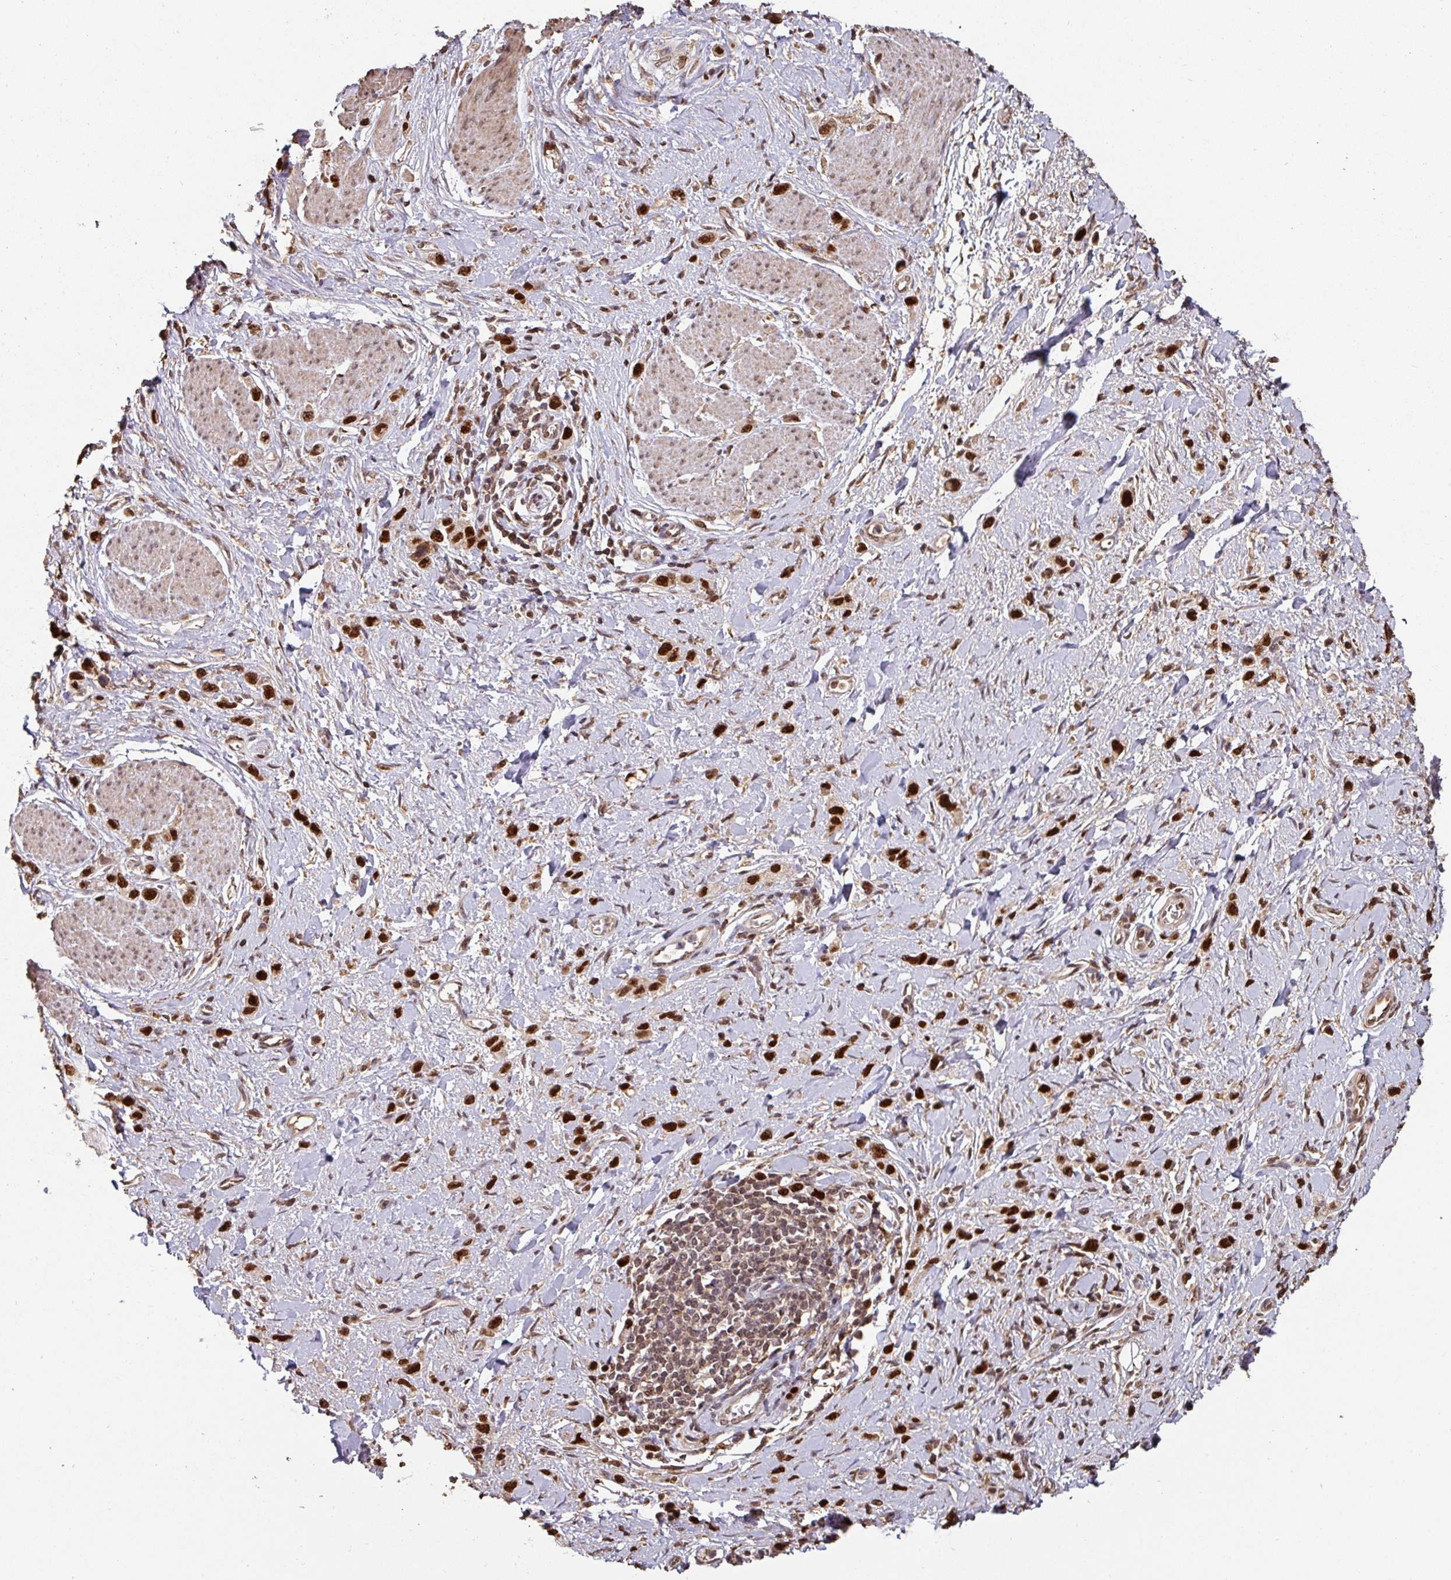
{"staining": {"intensity": "strong", "quantity": ">75%", "location": "nuclear"}, "tissue": "stomach cancer", "cell_type": "Tumor cells", "image_type": "cancer", "snomed": [{"axis": "morphology", "description": "Adenocarcinoma, NOS"}, {"axis": "topography", "description": "Stomach"}], "caption": "Immunohistochemistry (IHC) of human stomach cancer (adenocarcinoma) exhibits high levels of strong nuclear expression in approximately >75% of tumor cells. (IHC, brightfield microscopy, high magnification).", "gene": "POLD1", "patient": {"sex": "female", "age": 65}}